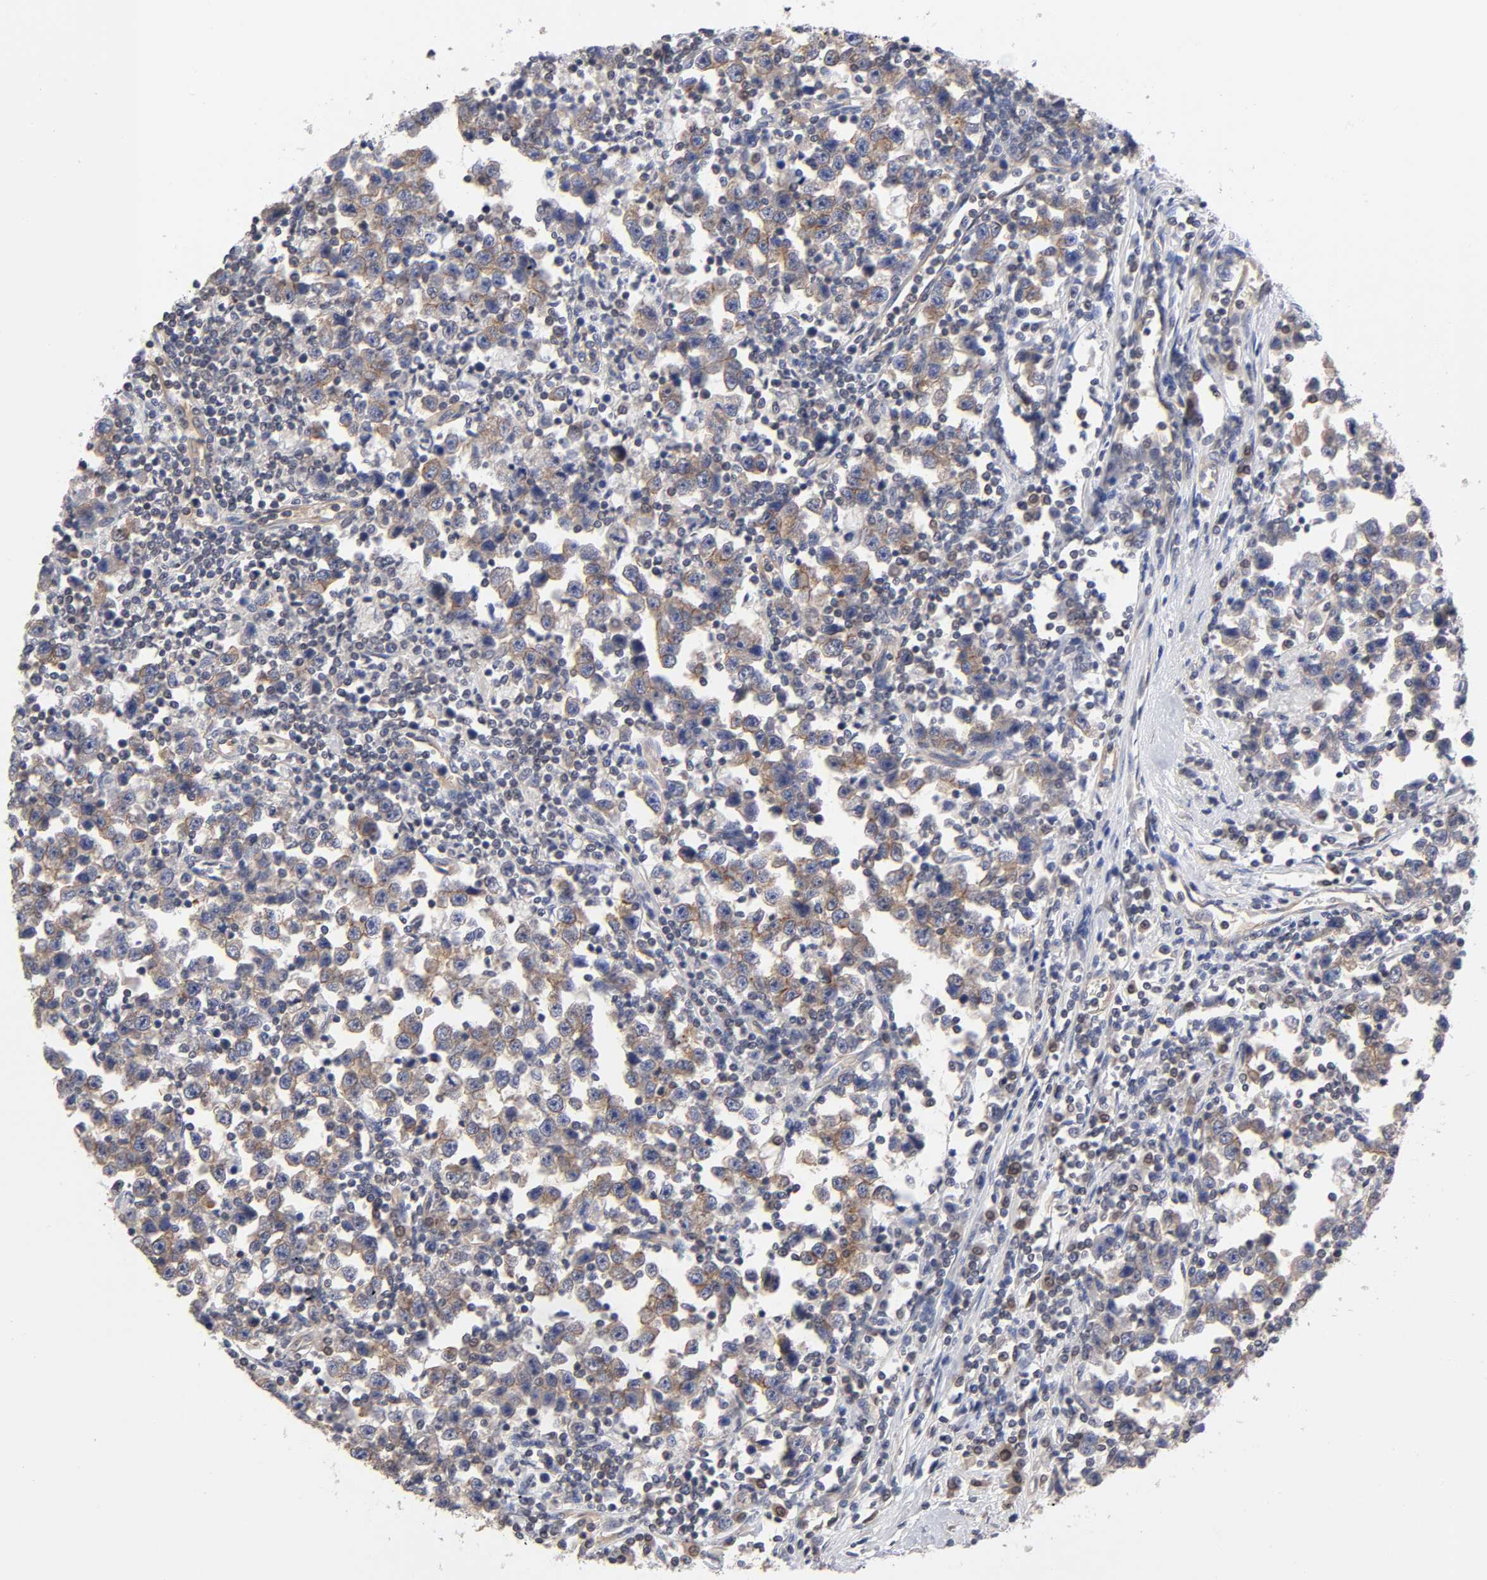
{"staining": {"intensity": "moderate", "quantity": "25%-75%", "location": "cytoplasmic/membranous"}, "tissue": "testis cancer", "cell_type": "Tumor cells", "image_type": "cancer", "snomed": [{"axis": "morphology", "description": "Seminoma, NOS"}, {"axis": "topography", "description": "Testis"}], "caption": "Immunohistochemistry of human testis cancer (seminoma) shows medium levels of moderate cytoplasmic/membranous expression in about 25%-75% of tumor cells.", "gene": "STRN3", "patient": {"sex": "male", "age": 43}}